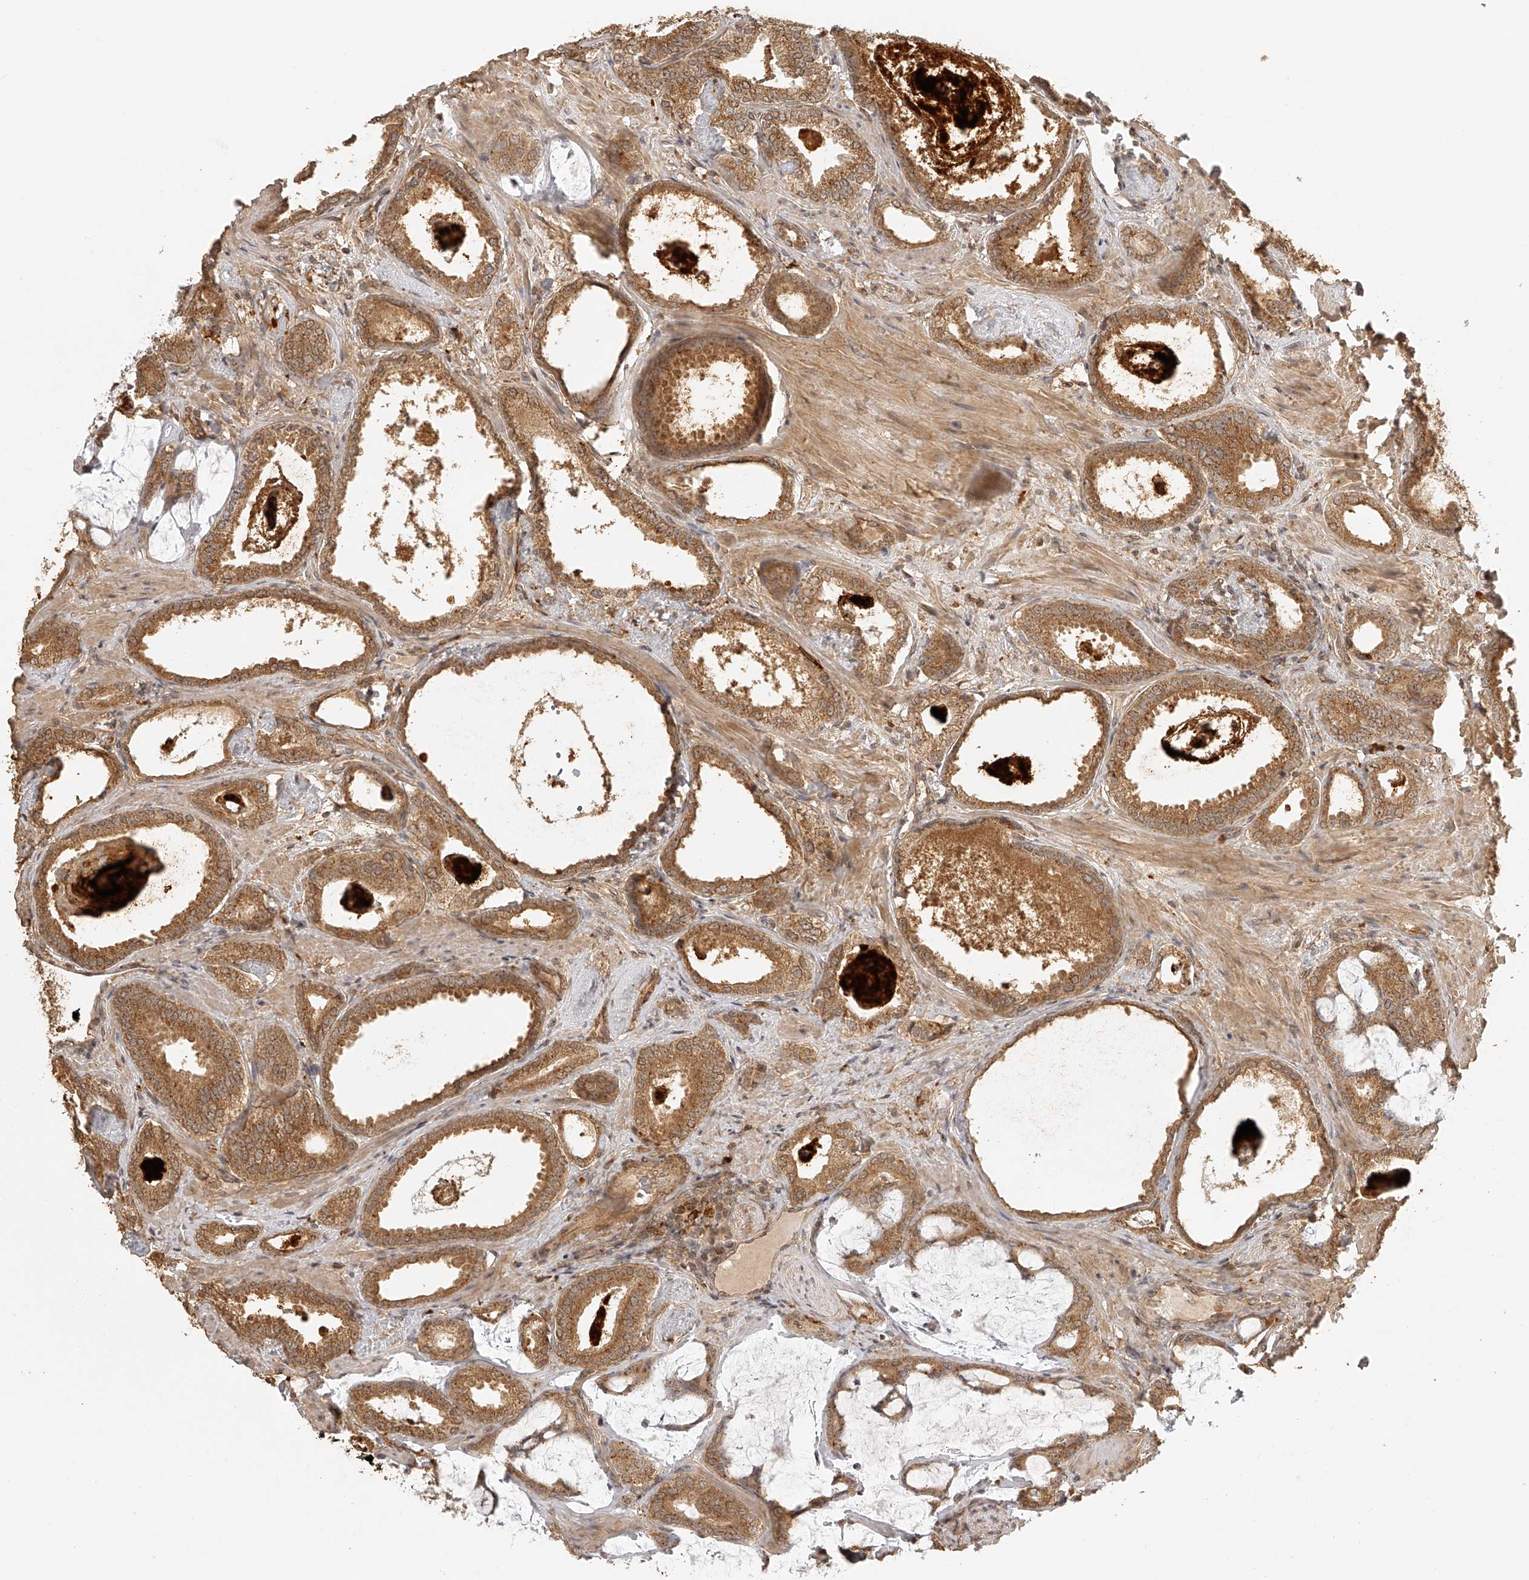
{"staining": {"intensity": "moderate", "quantity": ">75%", "location": "cytoplasmic/membranous"}, "tissue": "prostate cancer", "cell_type": "Tumor cells", "image_type": "cancer", "snomed": [{"axis": "morphology", "description": "Adenocarcinoma, Low grade"}, {"axis": "topography", "description": "Prostate"}], "caption": "The photomicrograph reveals a brown stain indicating the presence of a protein in the cytoplasmic/membranous of tumor cells in prostate adenocarcinoma (low-grade). Nuclei are stained in blue.", "gene": "BCL2L11", "patient": {"sex": "male", "age": 71}}